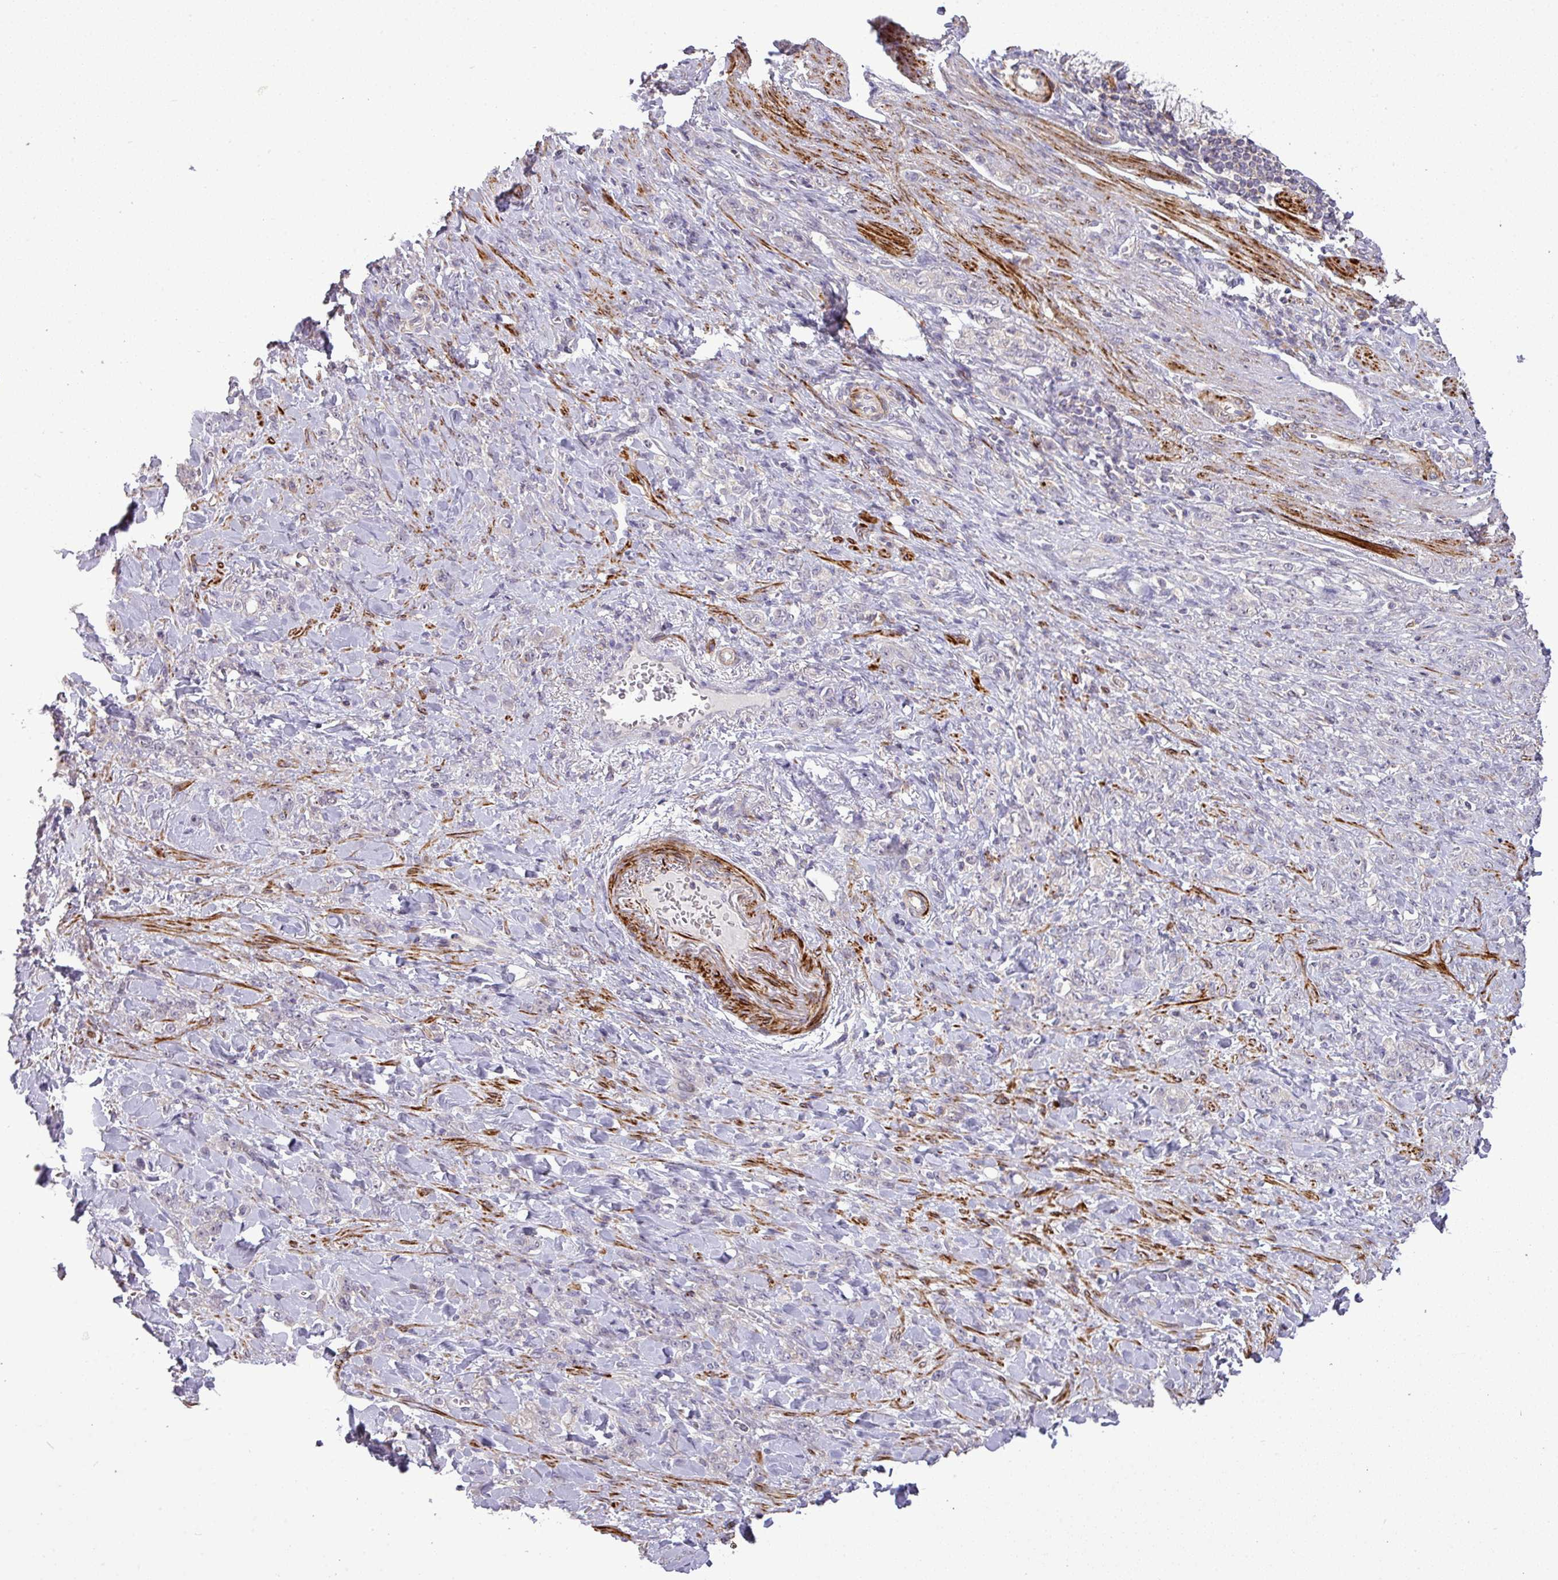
{"staining": {"intensity": "negative", "quantity": "none", "location": "none"}, "tissue": "stomach cancer", "cell_type": "Tumor cells", "image_type": "cancer", "snomed": [{"axis": "morphology", "description": "Normal tissue, NOS"}, {"axis": "morphology", "description": "Adenocarcinoma, NOS"}, {"axis": "topography", "description": "Stomach"}], "caption": "Immunohistochemistry (IHC) of human stomach cancer exhibits no expression in tumor cells.", "gene": "TPRA1", "patient": {"sex": "male", "age": 82}}